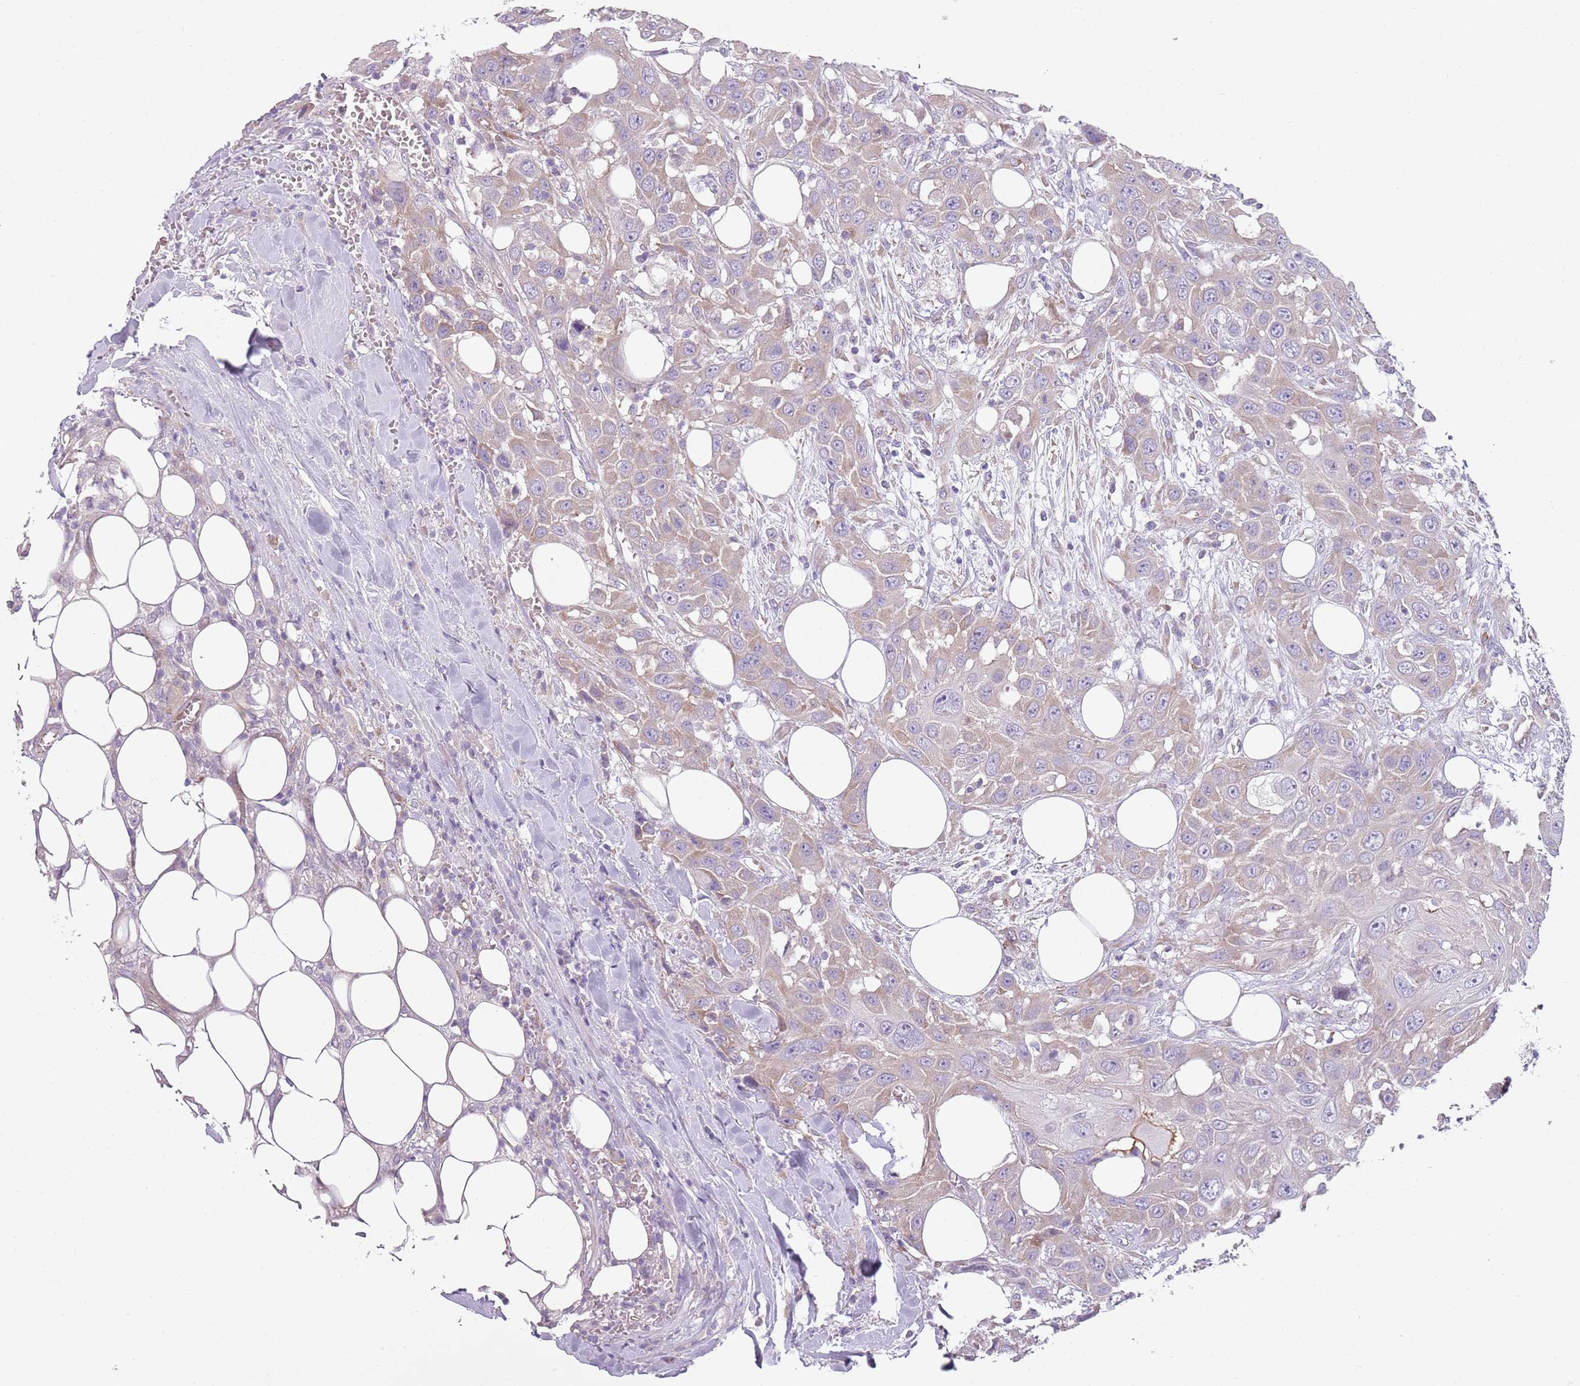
{"staining": {"intensity": "weak", "quantity": "<25%", "location": "cytoplasmic/membranous"}, "tissue": "head and neck cancer", "cell_type": "Tumor cells", "image_type": "cancer", "snomed": [{"axis": "morphology", "description": "Squamous cell carcinoma, NOS"}, {"axis": "topography", "description": "Head-Neck"}], "caption": "Head and neck squamous cell carcinoma stained for a protein using immunohistochemistry displays no expression tumor cells.", "gene": "ZNF583", "patient": {"sex": "male", "age": 81}}